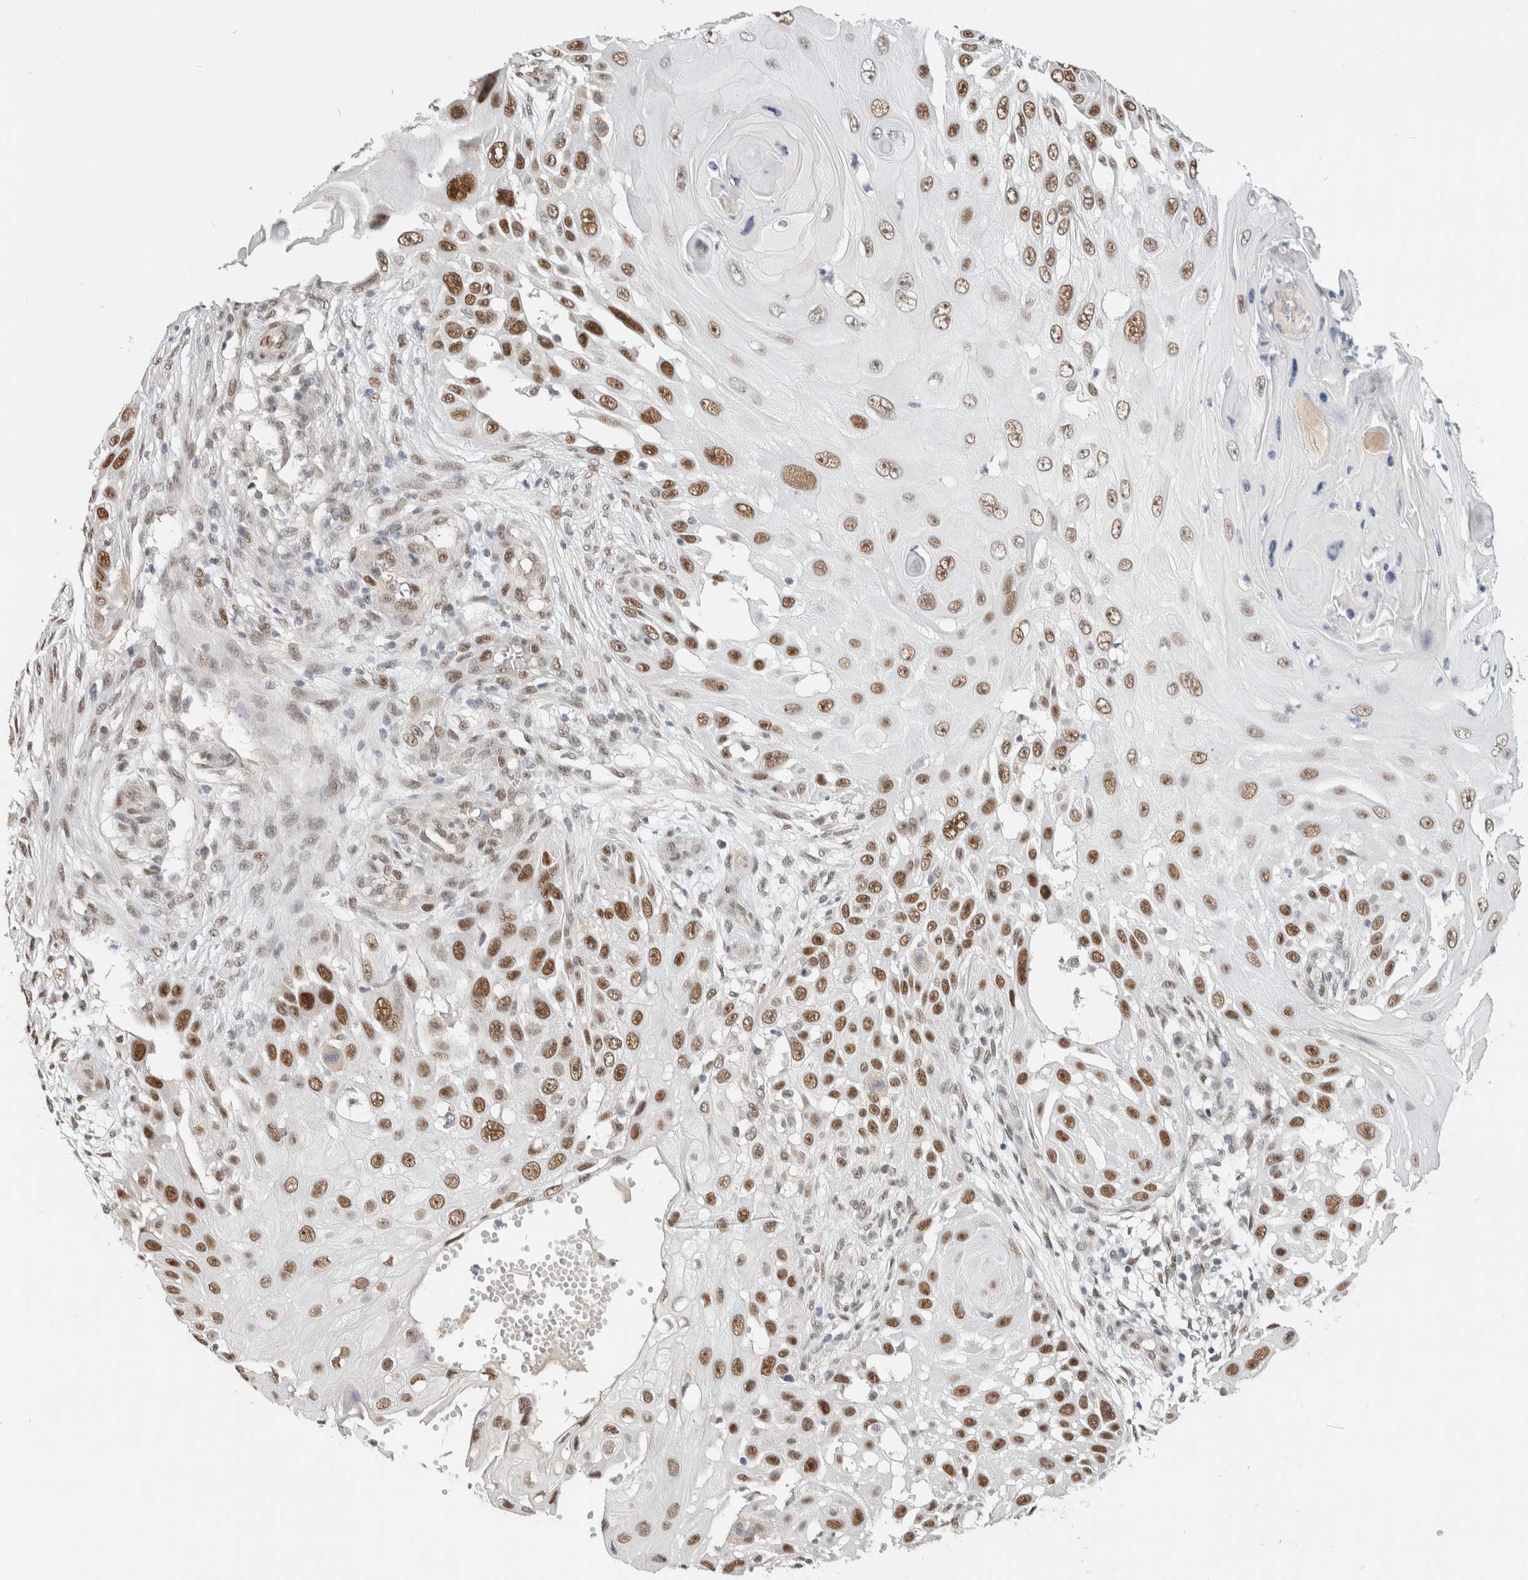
{"staining": {"intensity": "moderate", "quantity": ">75%", "location": "nuclear"}, "tissue": "skin cancer", "cell_type": "Tumor cells", "image_type": "cancer", "snomed": [{"axis": "morphology", "description": "Squamous cell carcinoma, NOS"}, {"axis": "topography", "description": "Skin"}], "caption": "Immunohistochemistry of skin cancer (squamous cell carcinoma) demonstrates medium levels of moderate nuclear expression in about >75% of tumor cells.", "gene": "PUS7", "patient": {"sex": "female", "age": 44}}